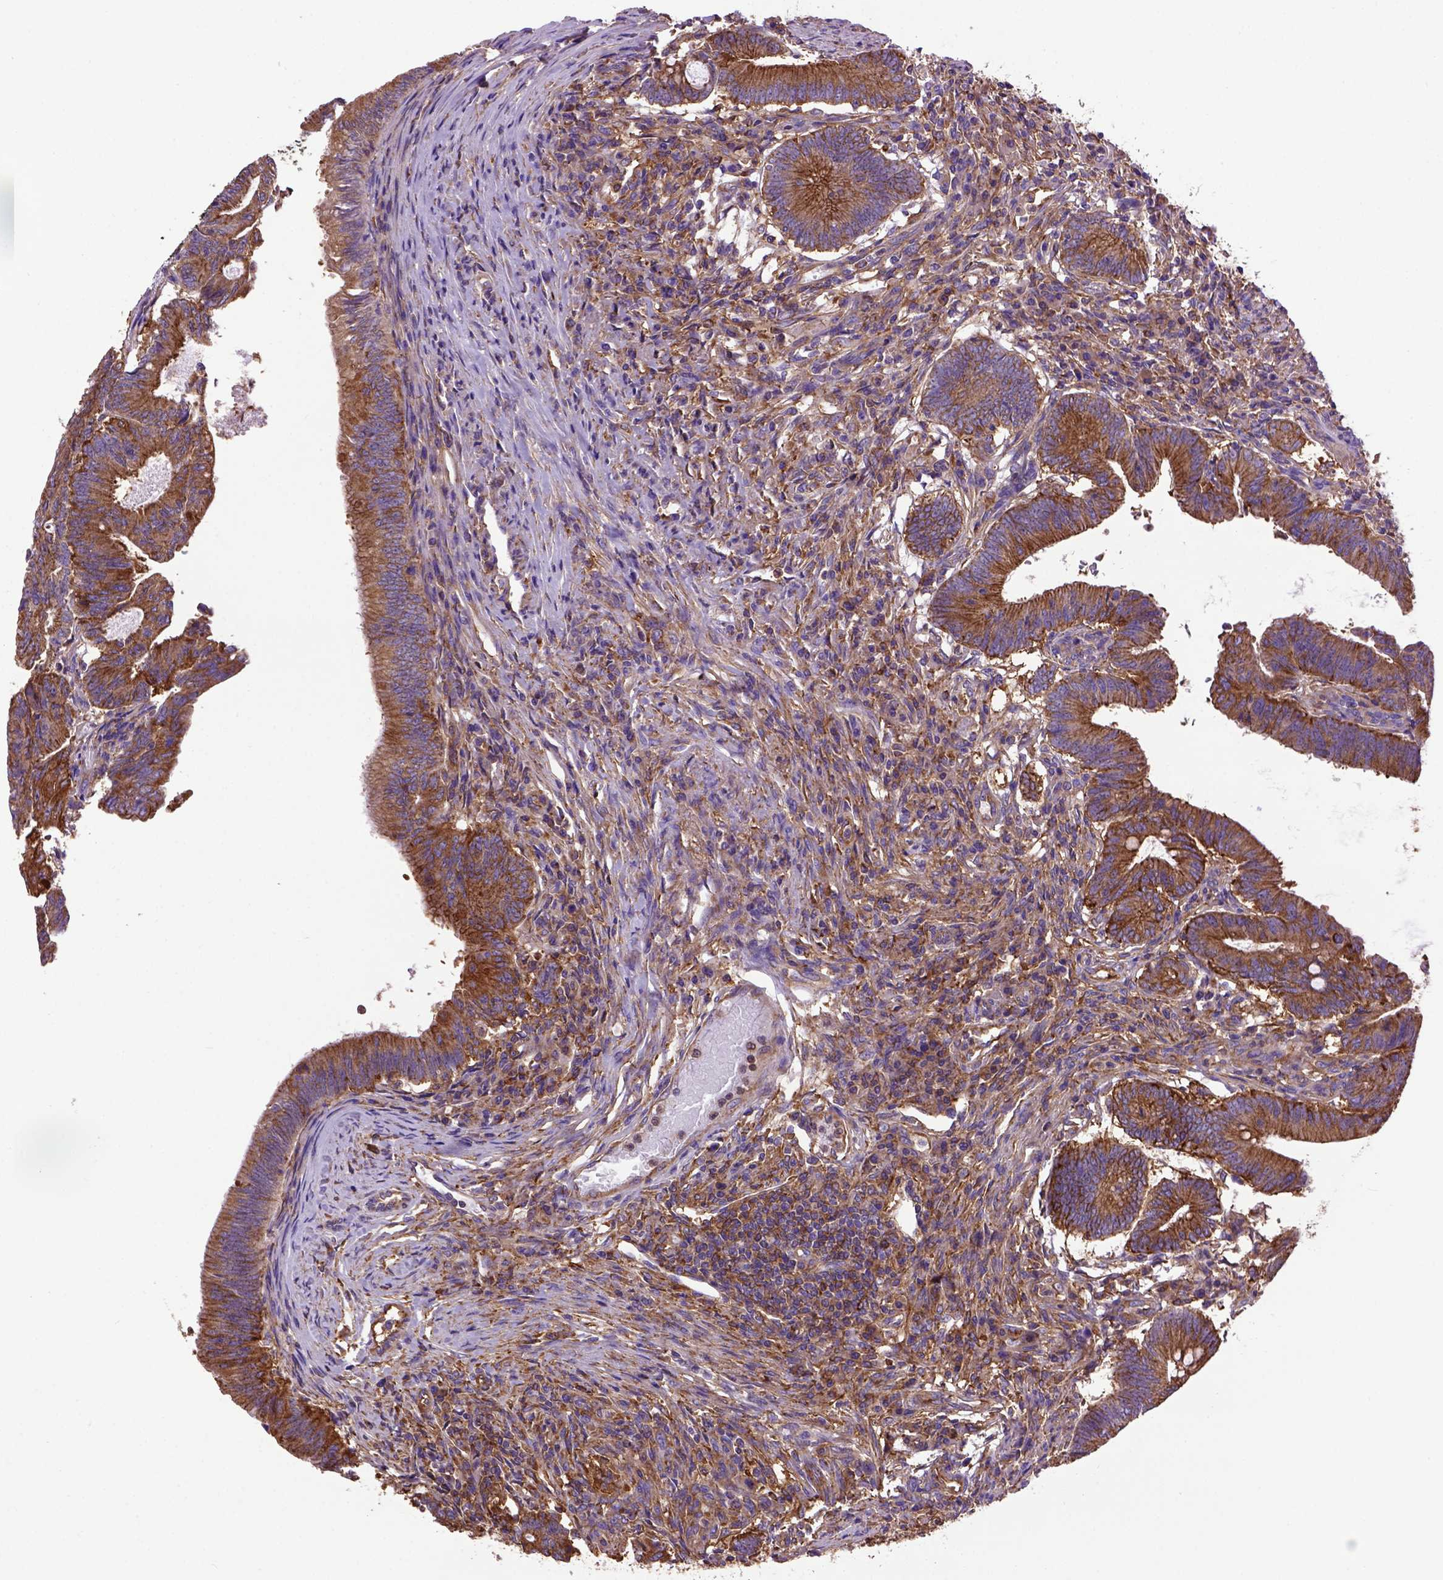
{"staining": {"intensity": "strong", "quantity": ">75%", "location": "cytoplasmic/membranous"}, "tissue": "colorectal cancer", "cell_type": "Tumor cells", "image_type": "cancer", "snomed": [{"axis": "morphology", "description": "Adenocarcinoma, NOS"}, {"axis": "topography", "description": "Colon"}], "caption": "Human colorectal cancer (adenocarcinoma) stained for a protein (brown) shows strong cytoplasmic/membranous positive staining in about >75% of tumor cells.", "gene": "MVP", "patient": {"sex": "female", "age": 70}}